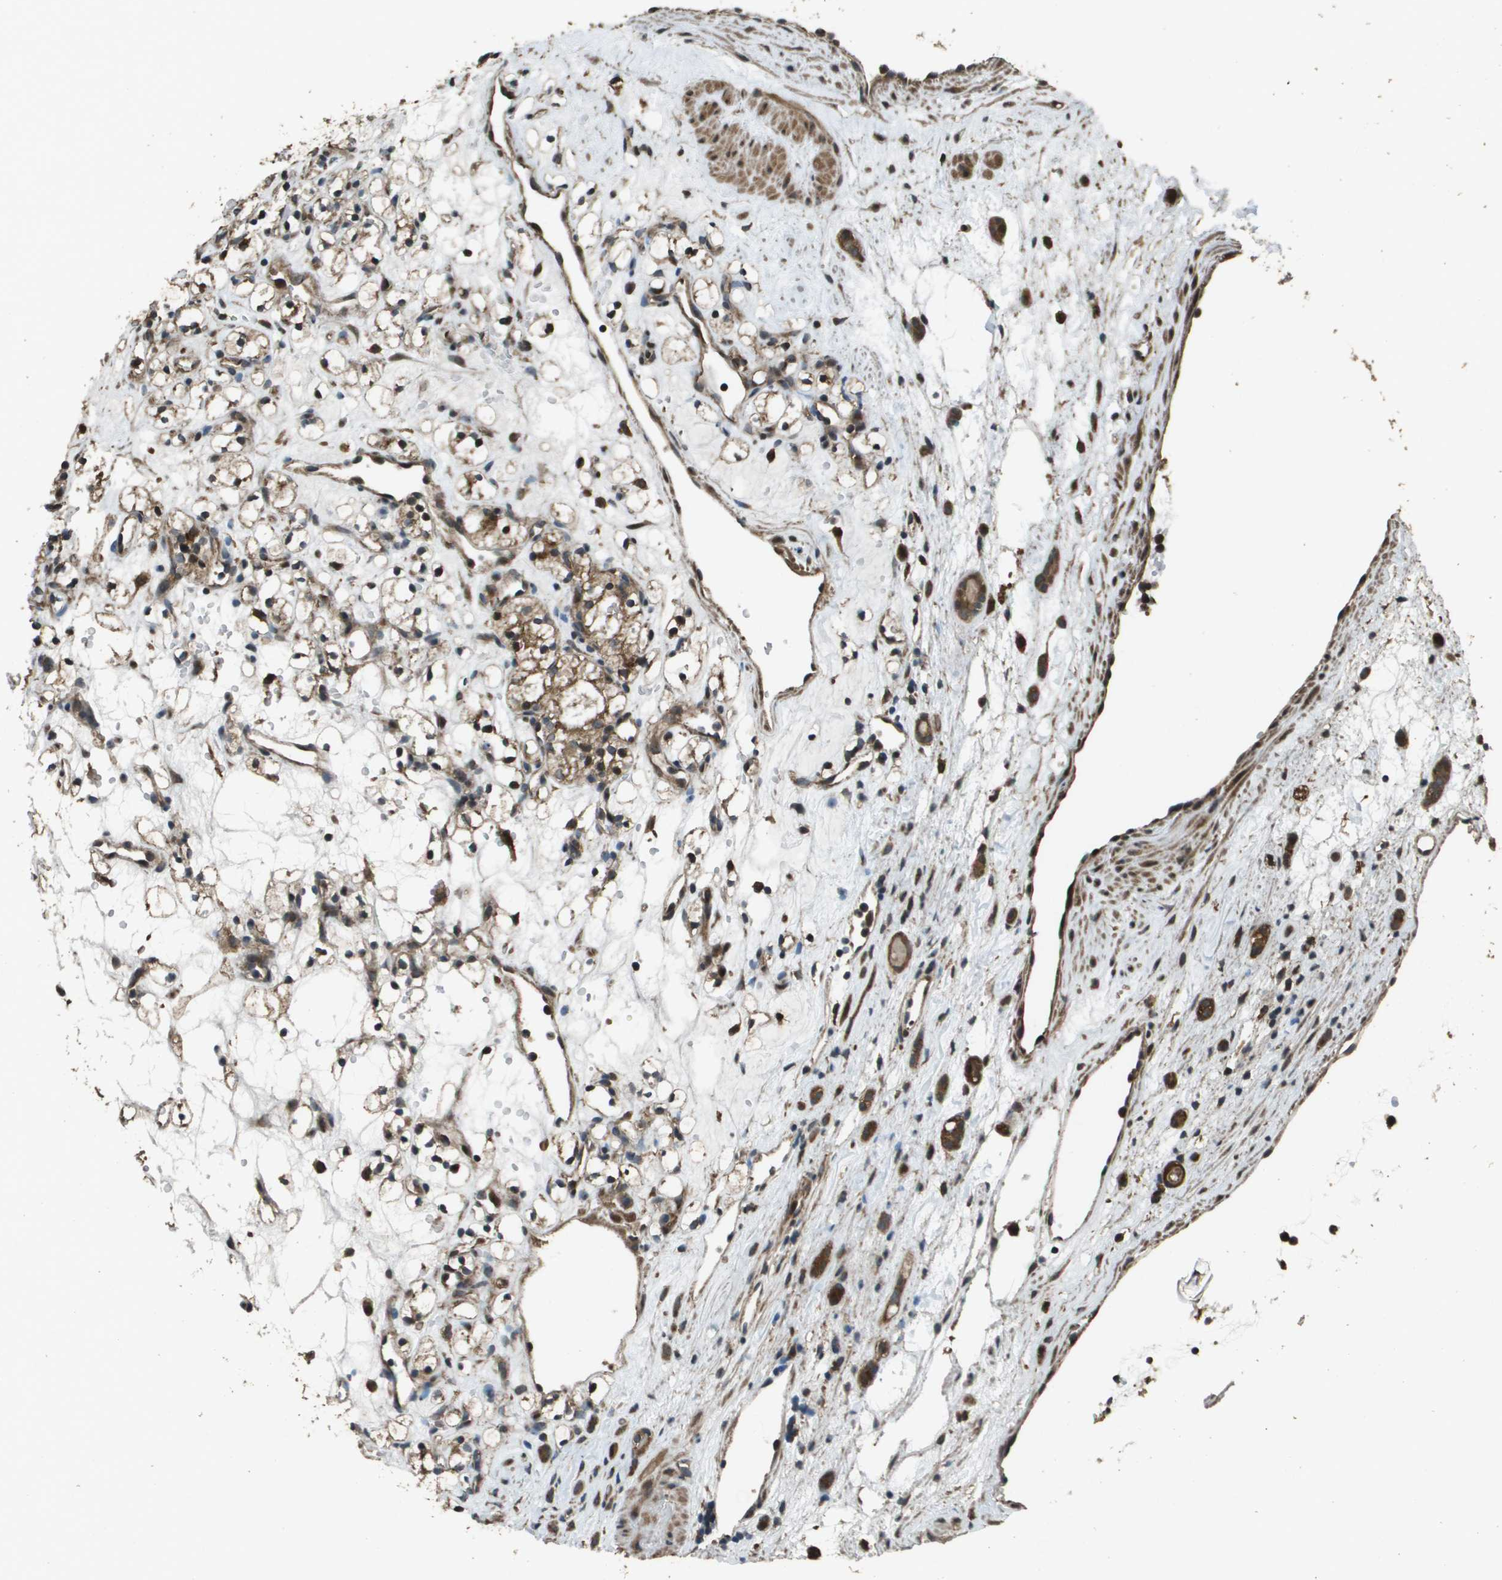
{"staining": {"intensity": "moderate", "quantity": ">75%", "location": "cytoplasmic/membranous"}, "tissue": "renal cancer", "cell_type": "Tumor cells", "image_type": "cancer", "snomed": [{"axis": "morphology", "description": "Adenocarcinoma, NOS"}, {"axis": "topography", "description": "Kidney"}], "caption": "Immunohistochemical staining of renal cancer exhibits moderate cytoplasmic/membranous protein staining in approximately >75% of tumor cells. (Brightfield microscopy of DAB IHC at high magnification).", "gene": "FIG4", "patient": {"sex": "female", "age": 60}}